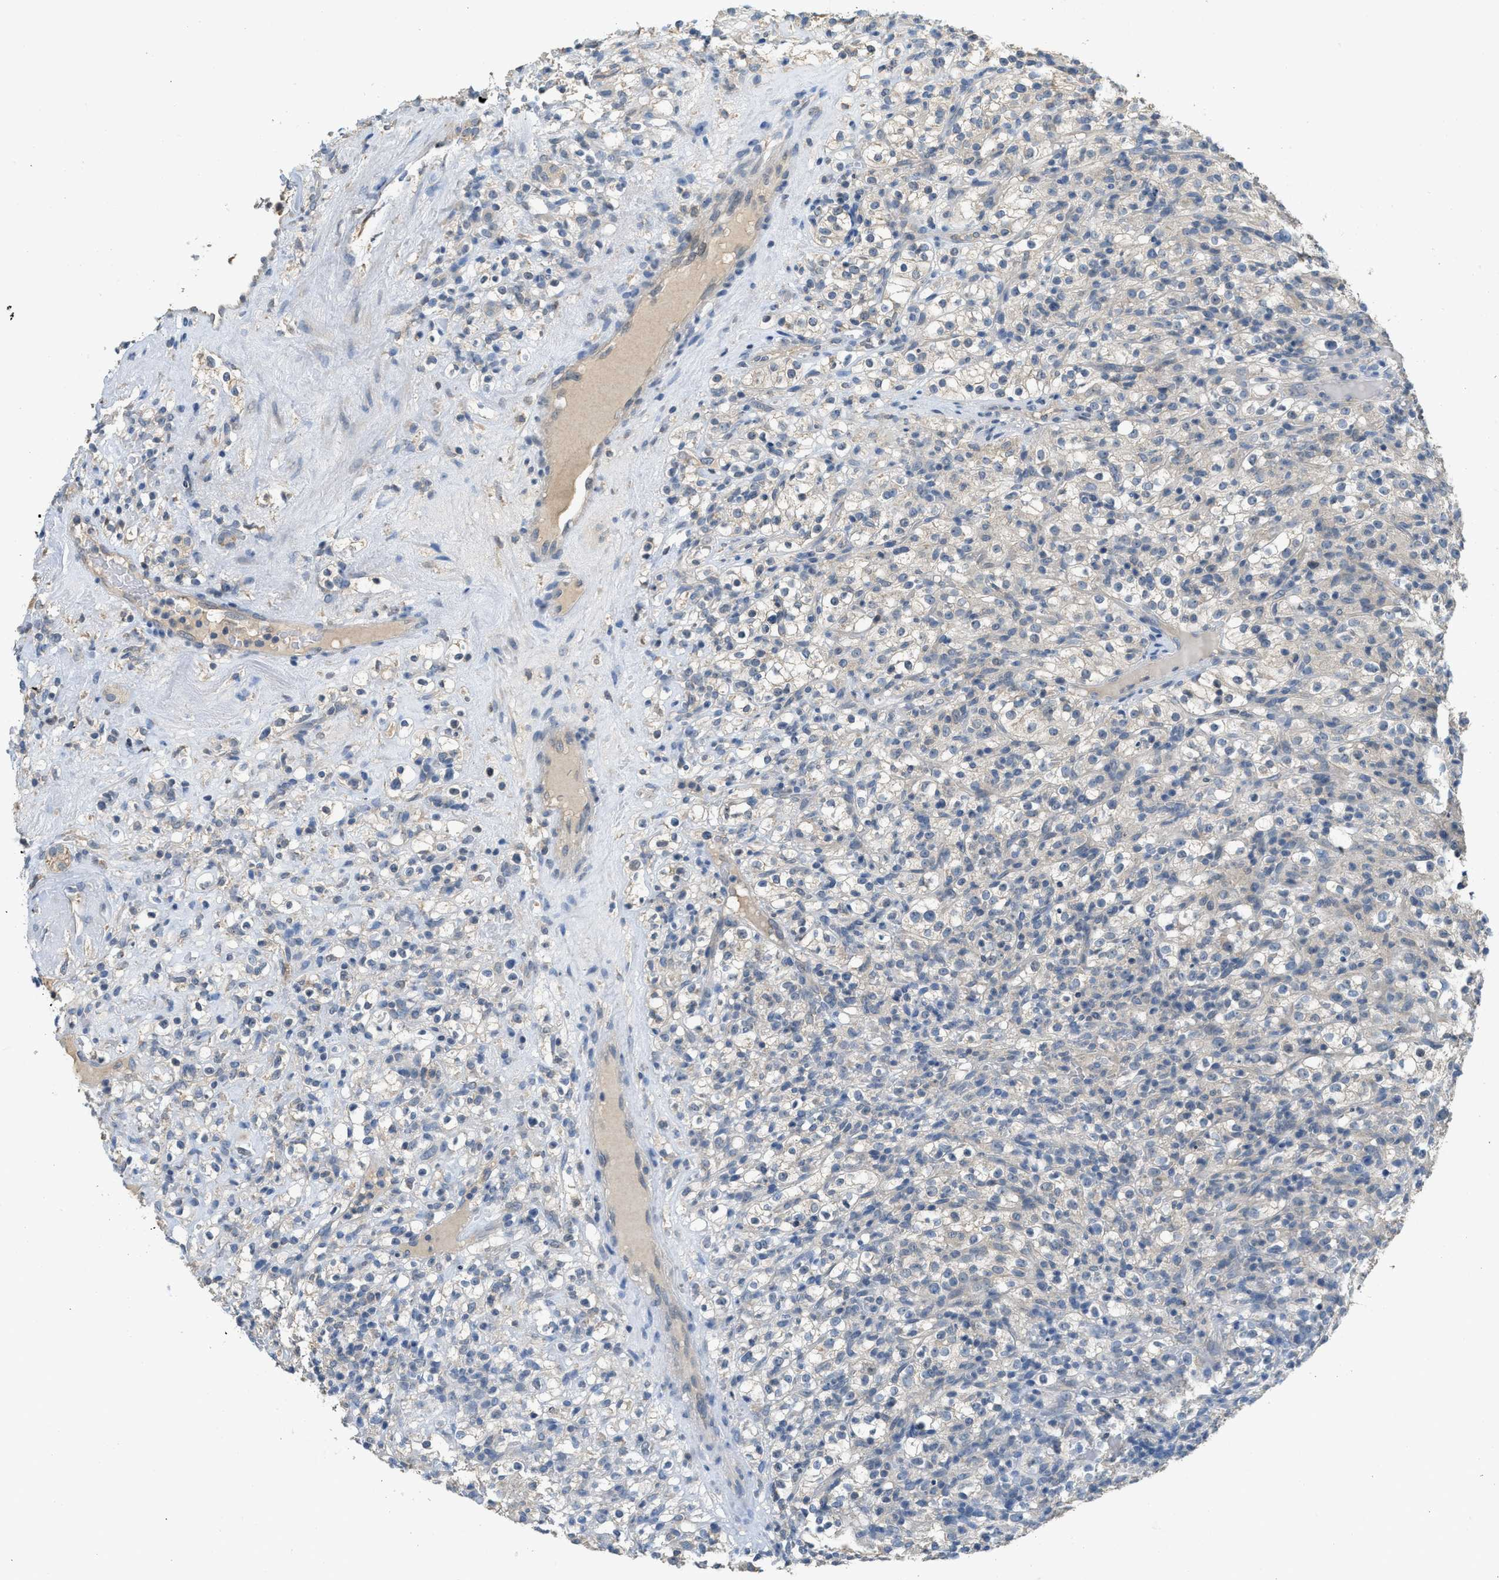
{"staining": {"intensity": "negative", "quantity": "none", "location": "none"}, "tissue": "renal cancer", "cell_type": "Tumor cells", "image_type": "cancer", "snomed": [{"axis": "morphology", "description": "Normal tissue, NOS"}, {"axis": "morphology", "description": "Adenocarcinoma, NOS"}, {"axis": "topography", "description": "Kidney"}], "caption": "Micrograph shows no protein staining in tumor cells of renal adenocarcinoma tissue.", "gene": "MIS18A", "patient": {"sex": "female", "age": 72}}